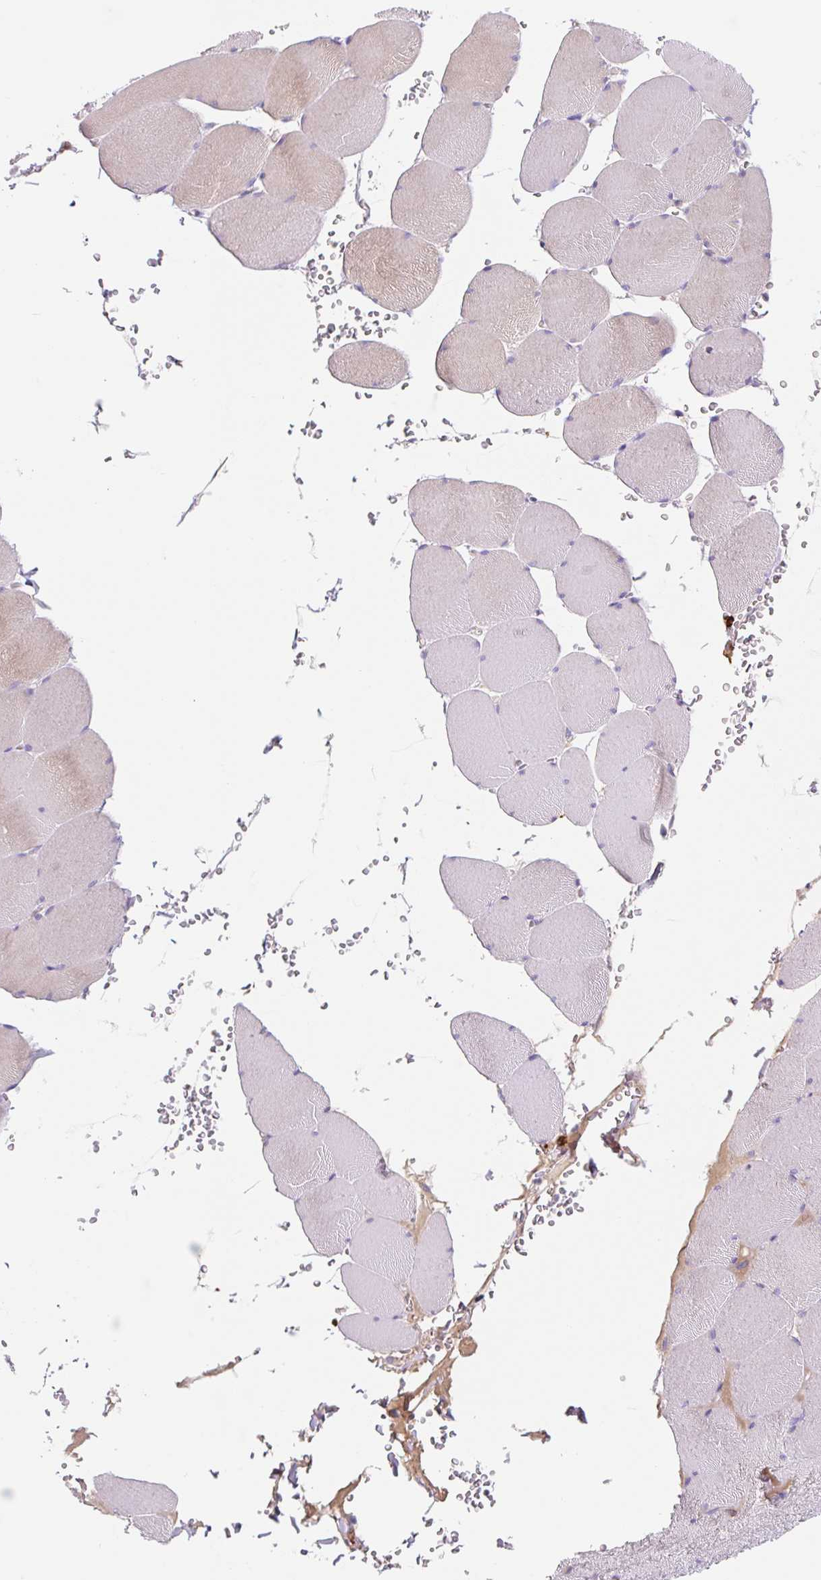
{"staining": {"intensity": "weak", "quantity": "<25%", "location": "cytoplasmic/membranous"}, "tissue": "skeletal muscle", "cell_type": "Myocytes", "image_type": "normal", "snomed": [{"axis": "morphology", "description": "Normal tissue, NOS"}, {"axis": "topography", "description": "Skeletal muscle"}, {"axis": "topography", "description": "Head-Neck"}], "caption": "Human skeletal muscle stained for a protein using immunohistochemistry reveals no staining in myocytes.", "gene": "LYVE1", "patient": {"sex": "male", "age": 66}}